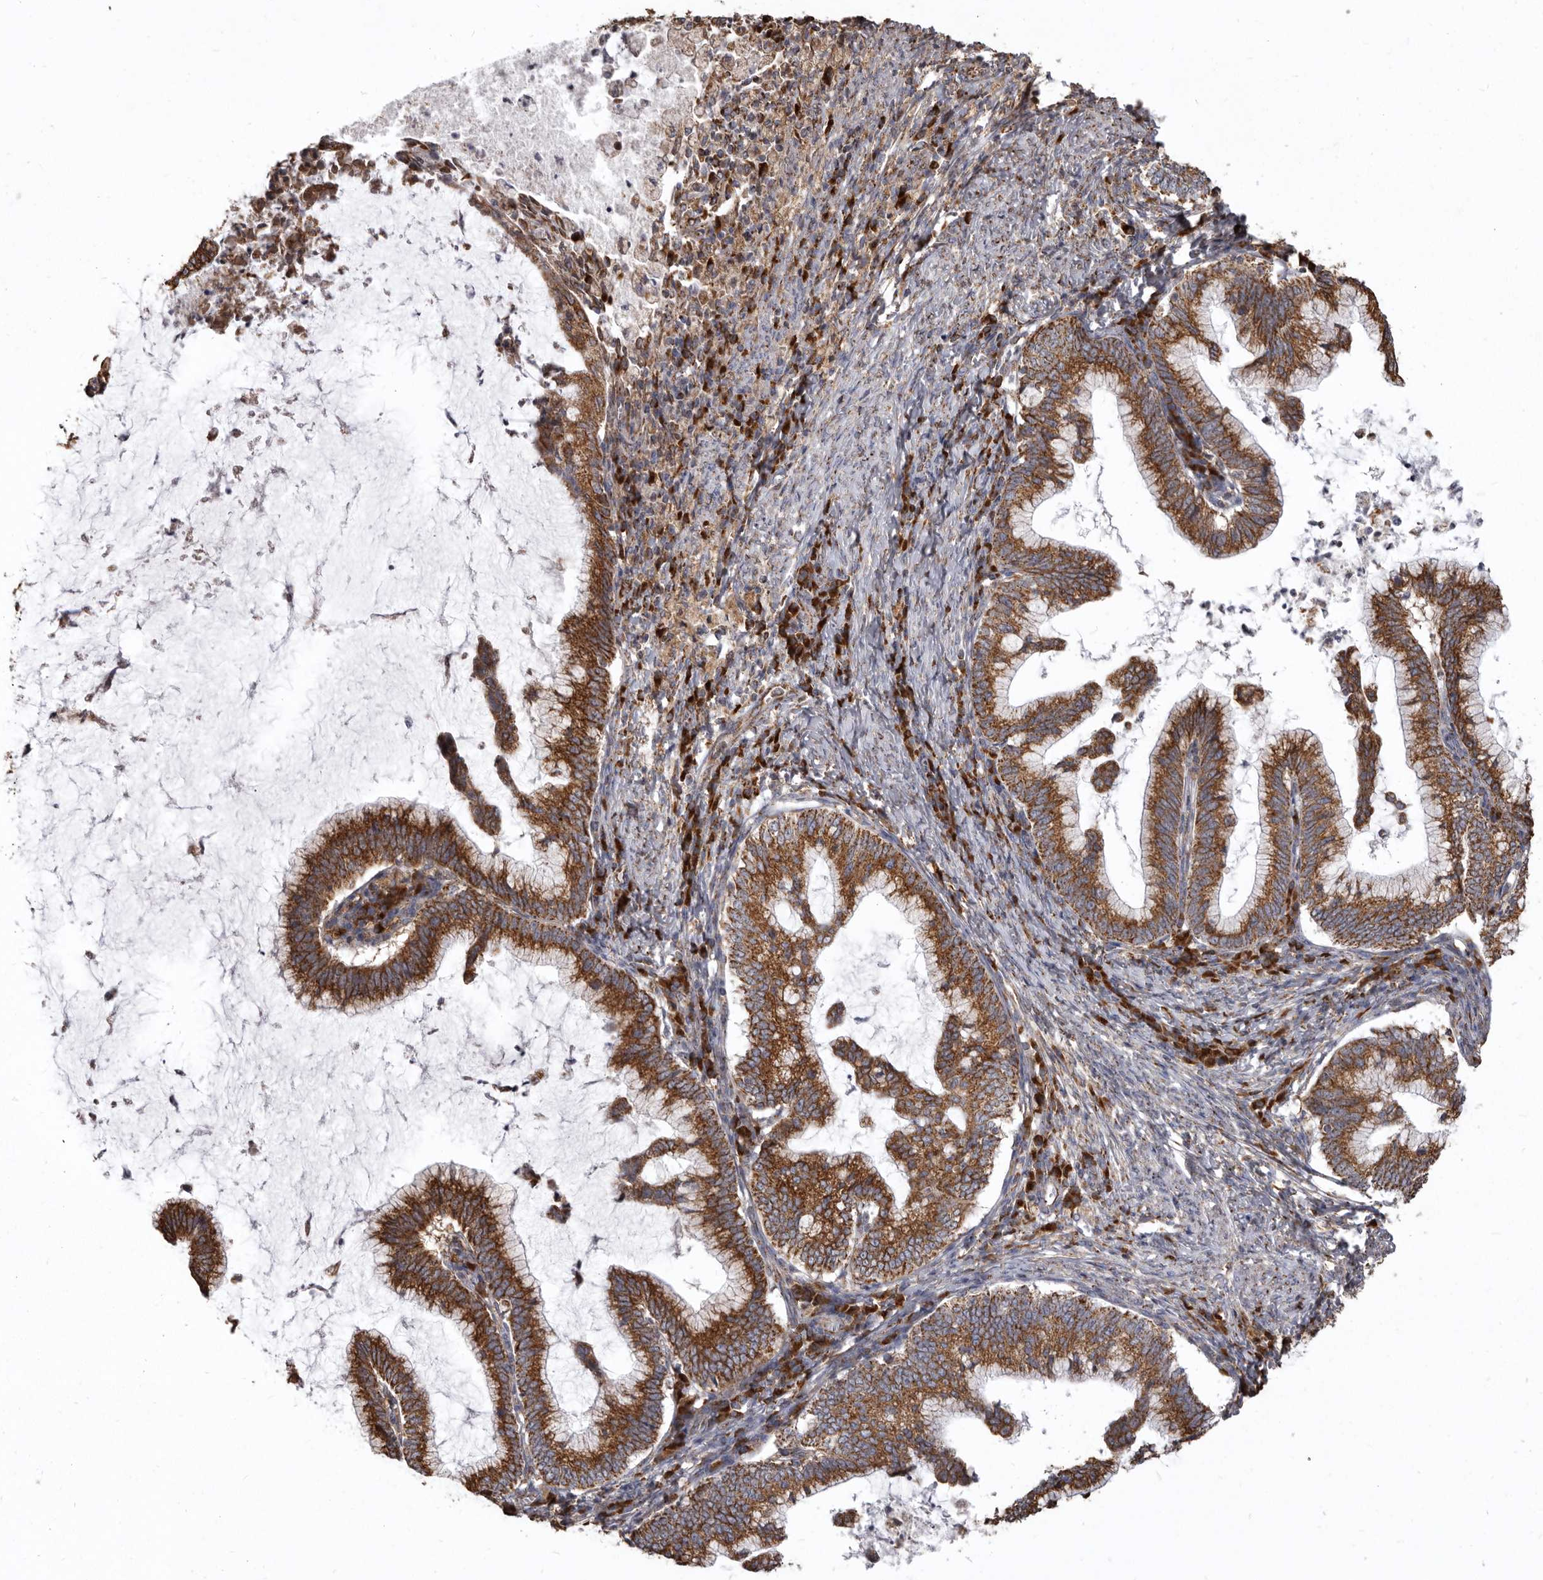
{"staining": {"intensity": "strong", "quantity": ">75%", "location": "cytoplasmic/membranous"}, "tissue": "cervical cancer", "cell_type": "Tumor cells", "image_type": "cancer", "snomed": [{"axis": "morphology", "description": "Adenocarcinoma, NOS"}, {"axis": "topography", "description": "Cervix"}], "caption": "The micrograph shows a brown stain indicating the presence of a protein in the cytoplasmic/membranous of tumor cells in cervical cancer (adenocarcinoma). The staining was performed using DAB, with brown indicating positive protein expression. Nuclei are stained blue with hematoxylin.", "gene": "CDK5RAP3", "patient": {"sex": "female", "age": 36}}